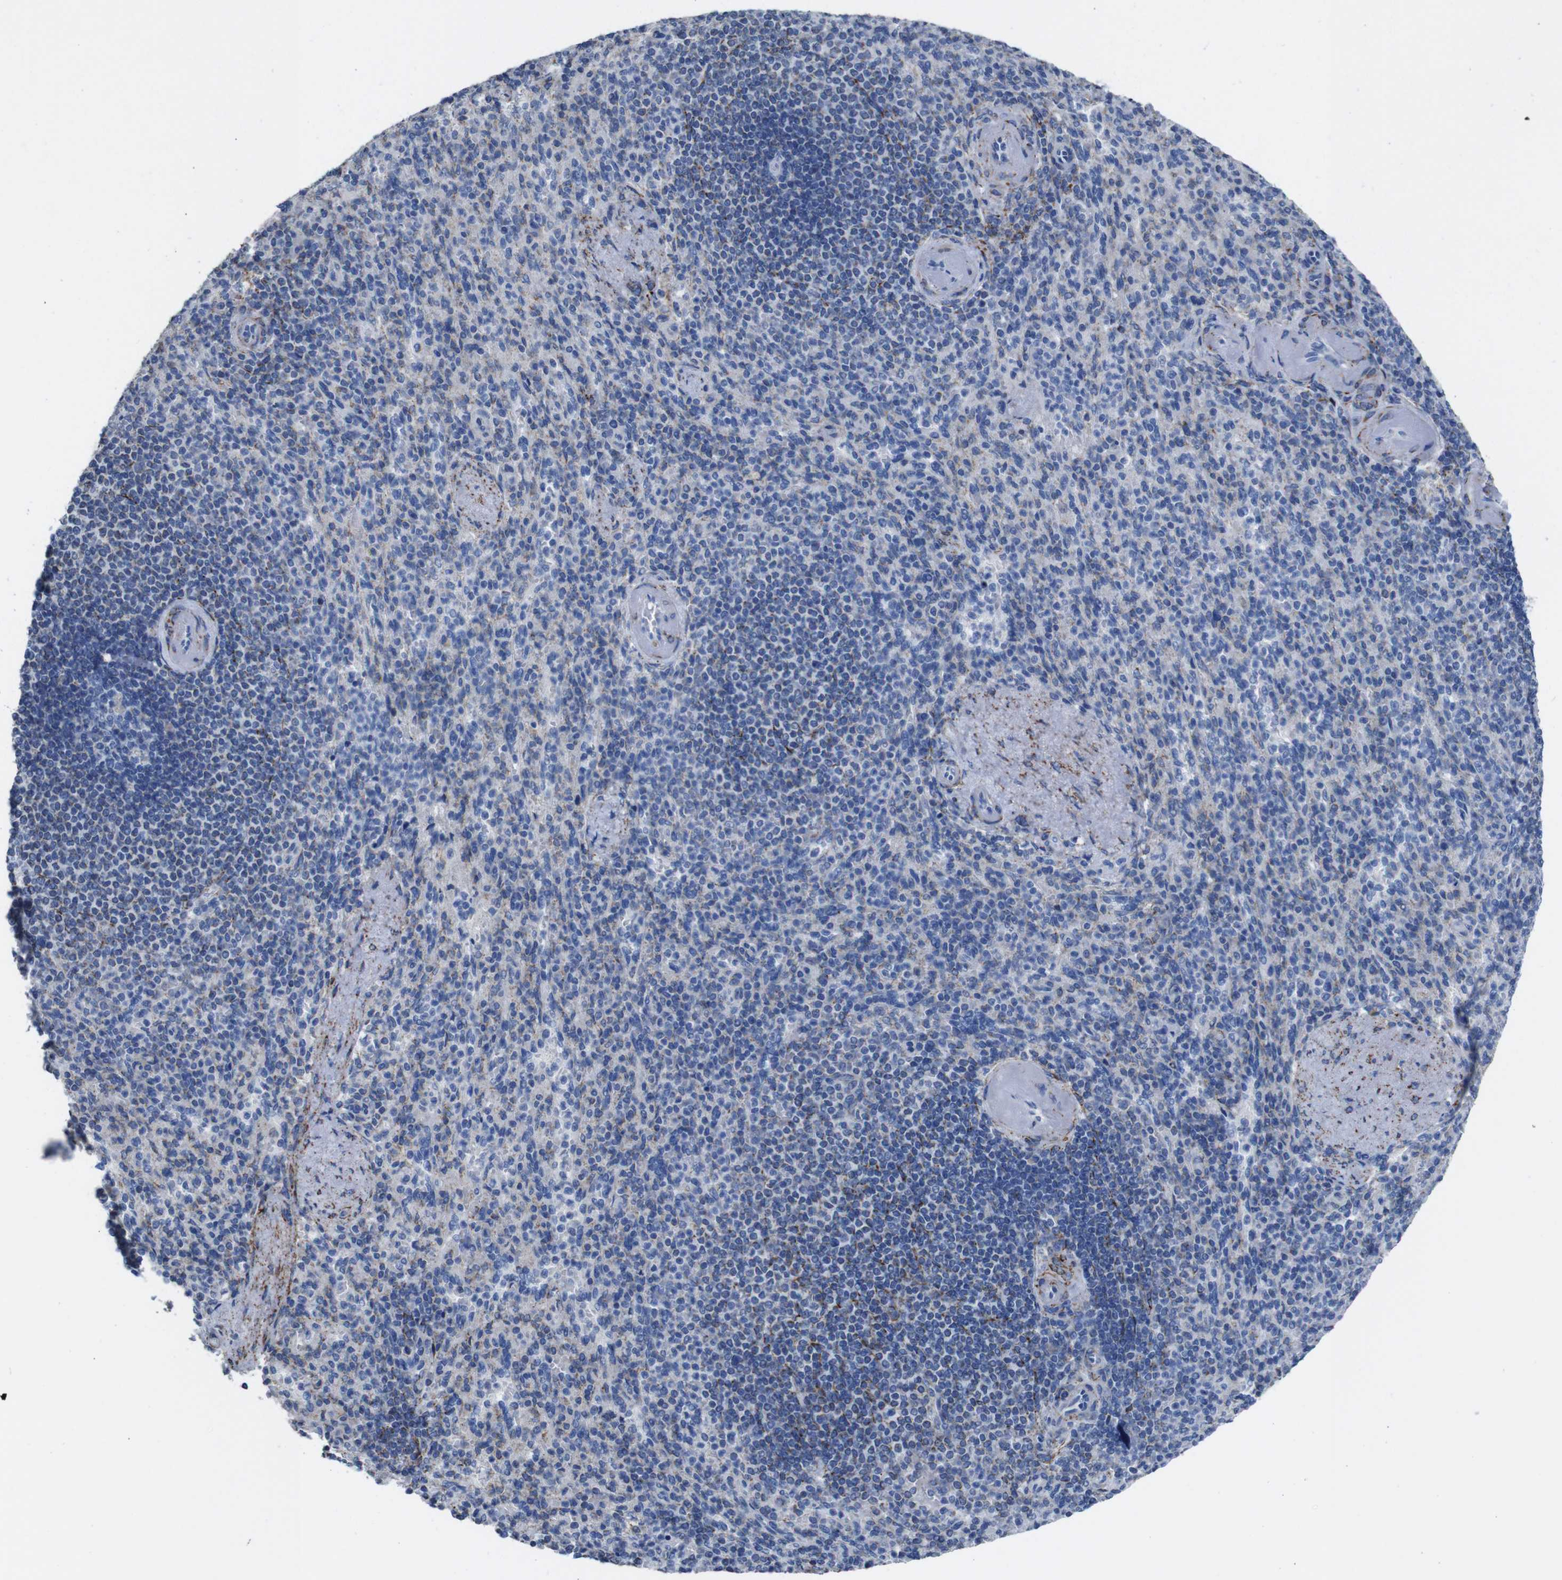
{"staining": {"intensity": "moderate", "quantity": "<25%", "location": "cytoplasmic/membranous"}, "tissue": "spleen", "cell_type": "Cells in red pulp", "image_type": "normal", "snomed": [{"axis": "morphology", "description": "Normal tissue, NOS"}, {"axis": "topography", "description": "Spleen"}], "caption": "Moderate cytoplasmic/membranous positivity for a protein is seen in about <25% of cells in red pulp of benign spleen using IHC.", "gene": "MAOA", "patient": {"sex": "female", "age": 74}}